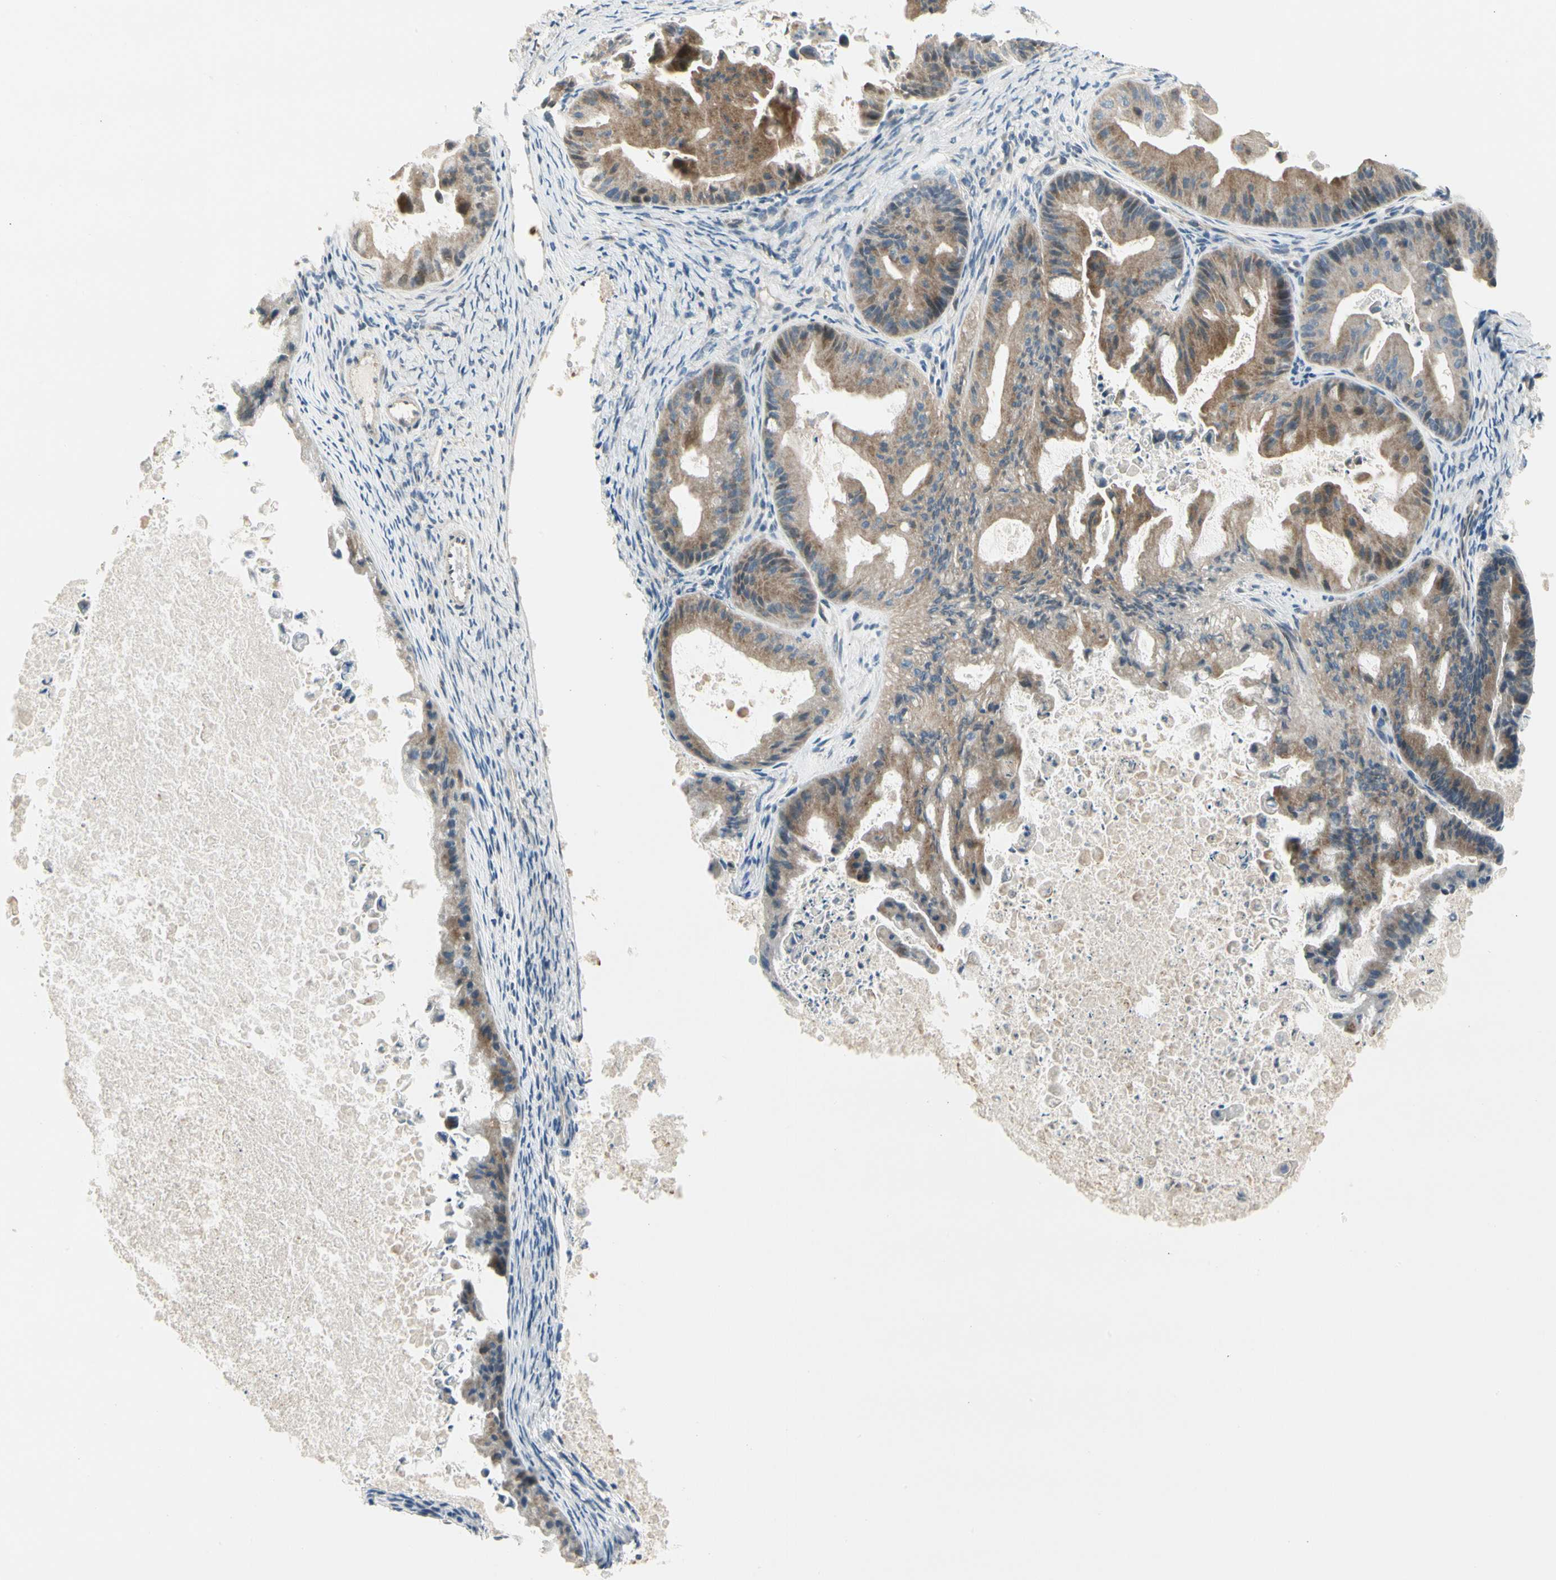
{"staining": {"intensity": "strong", "quantity": "25%-75%", "location": "cytoplasmic/membranous"}, "tissue": "ovarian cancer", "cell_type": "Tumor cells", "image_type": "cancer", "snomed": [{"axis": "morphology", "description": "Cystadenocarcinoma, mucinous, NOS"}, {"axis": "topography", "description": "Ovary"}], "caption": "Strong cytoplasmic/membranous protein staining is present in about 25%-75% of tumor cells in ovarian mucinous cystadenocarcinoma. The staining was performed using DAB, with brown indicating positive protein expression. Nuclei are stained blue with hematoxylin.", "gene": "ADGRA3", "patient": {"sex": "female", "age": 37}}